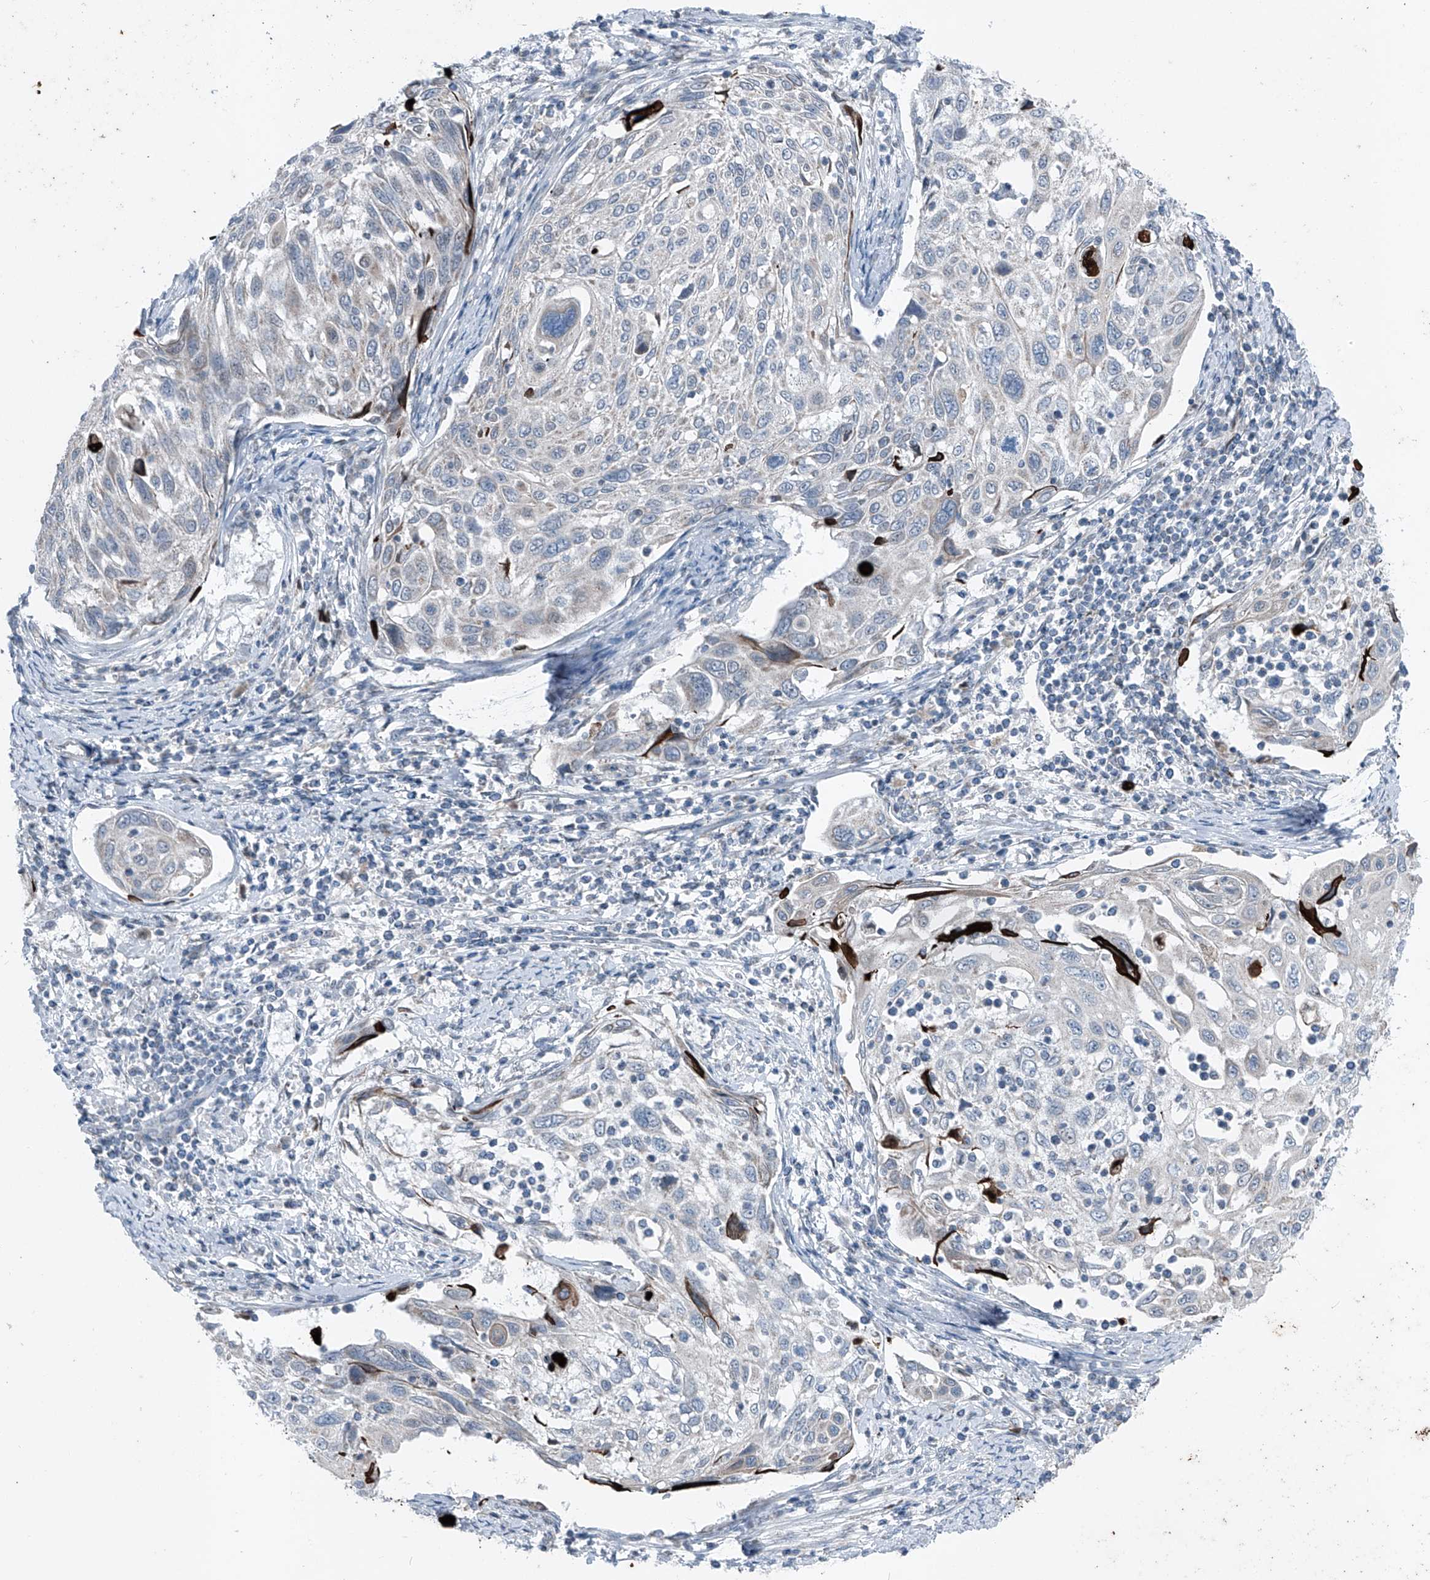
{"staining": {"intensity": "negative", "quantity": "none", "location": "none"}, "tissue": "cervical cancer", "cell_type": "Tumor cells", "image_type": "cancer", "snomed": [{"axis": "morphology", "description": "Squamous cell carcinoma, NOS"}, {"axis": "topography", "description": "Cervix"}], "caption": "Cervical cancer was stained to show a protein in brown. There is no significant staining in tumor cells.", "gene": "DYRK1B", "patient": {"sex": "female", "age": 70}}